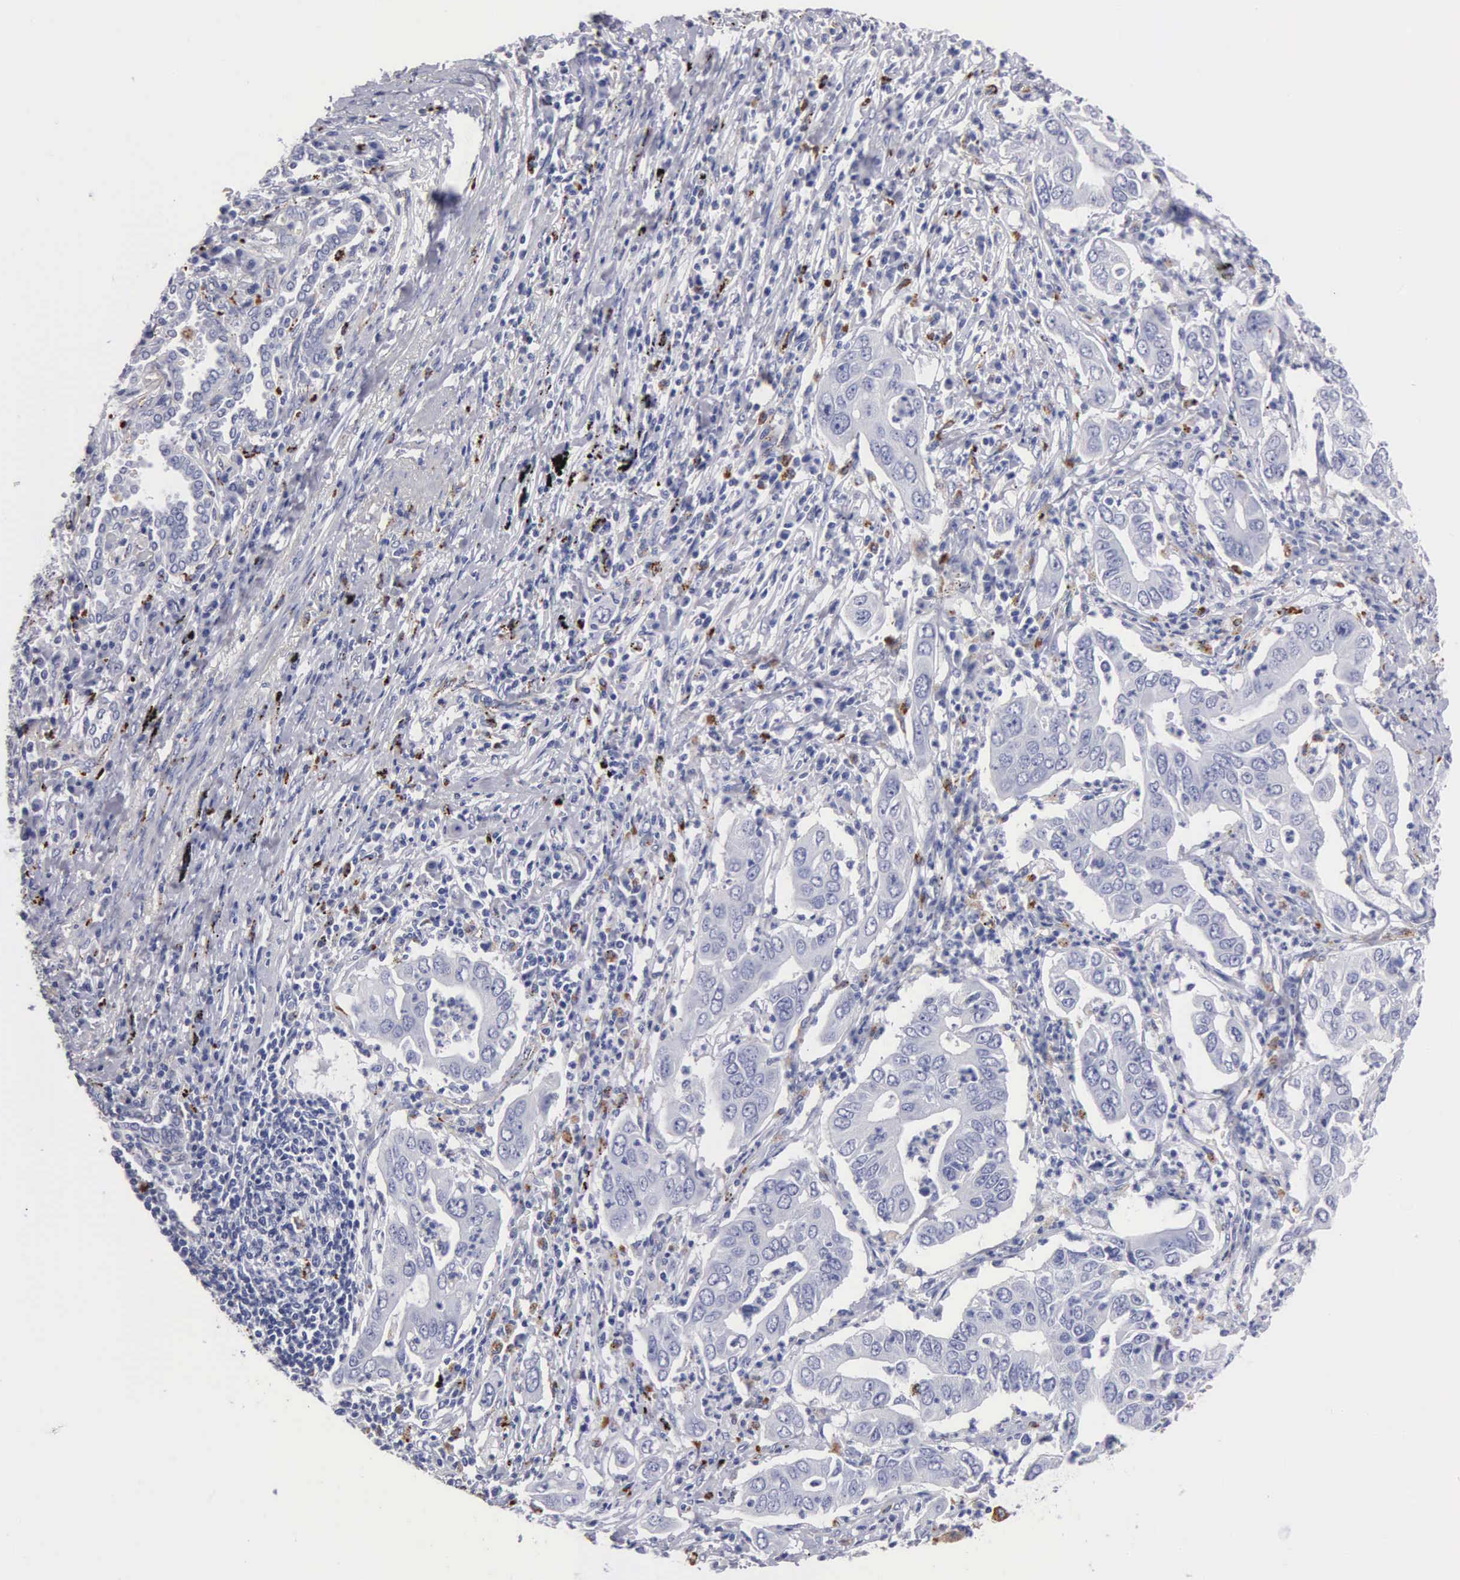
{"staining": {"intensity": "negative", "quantity": "none", "location": "none"}, "tissue": "lung cancer", "cell_type": "Tumor cells", "image_type": "cancer", "snomed": [{"axis": "morphology", "description": "Adenocarcinoma, NOS"}, {"axis": "topography", "description": "Lung"}], "caption": "A histopathology image of lung adenocarcinoma stained for a protein displays no brown staining in tumor cells.", "gene": "CTSL", "patient": {"sex": "male", "age": 48}}